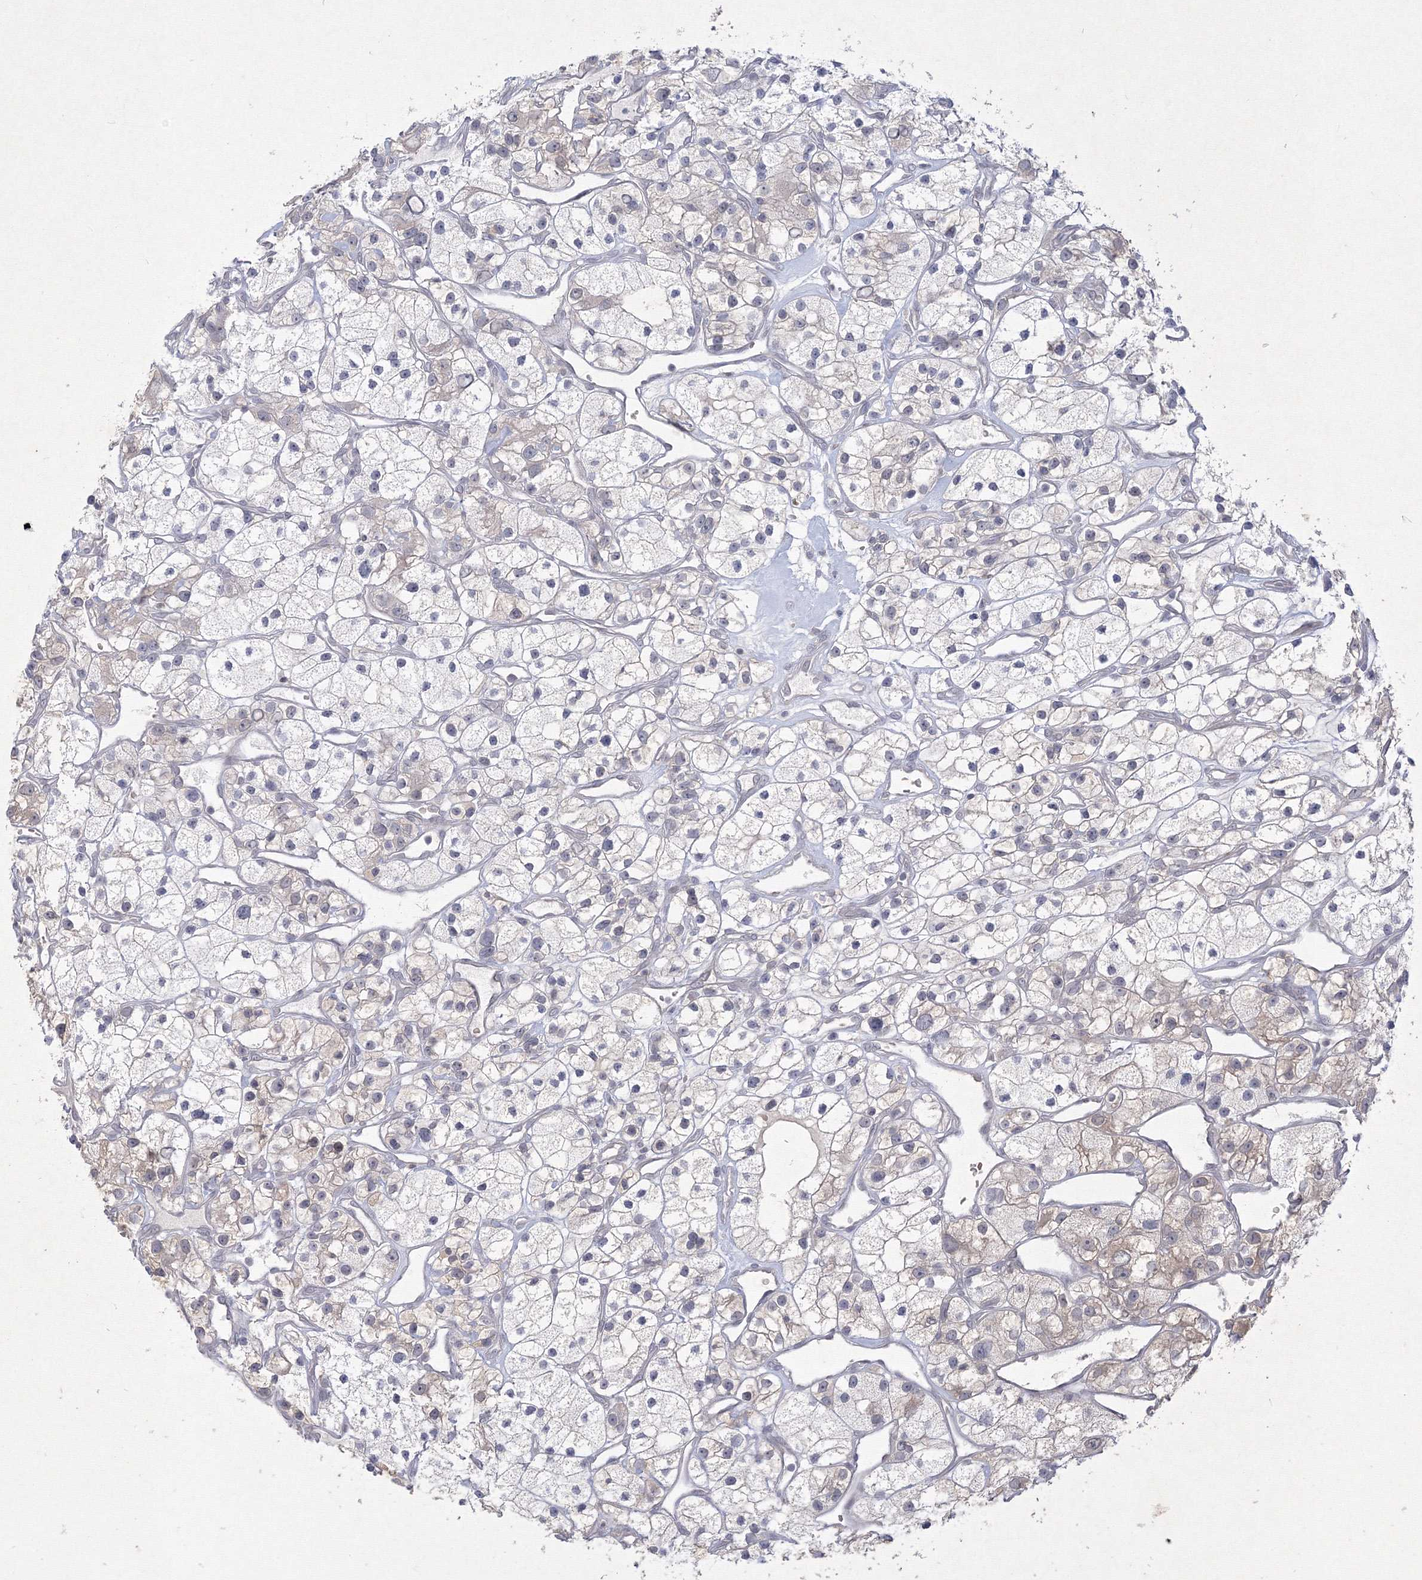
{"staining": {"intensity": "weak", "quantity": "<25%", "location": "cytoplasmic/membranous"}, "tissue": "renal cancer", "cell_type": "Tumor cells", "image_type": "cancer", "snomed": [{"axis": "morphology", "description": "Adenocarcinoma, NOS"}, {"axis": "topography", "description": "Kidney"}], "caption": "Tumor cells show no significant protein expression in renal adenocarcinoma. (Immunohistochemistry, brightfield microscopy, high magnification).", "gene": "NXPE3", "patient": {"sex": "female", "age": 57}}